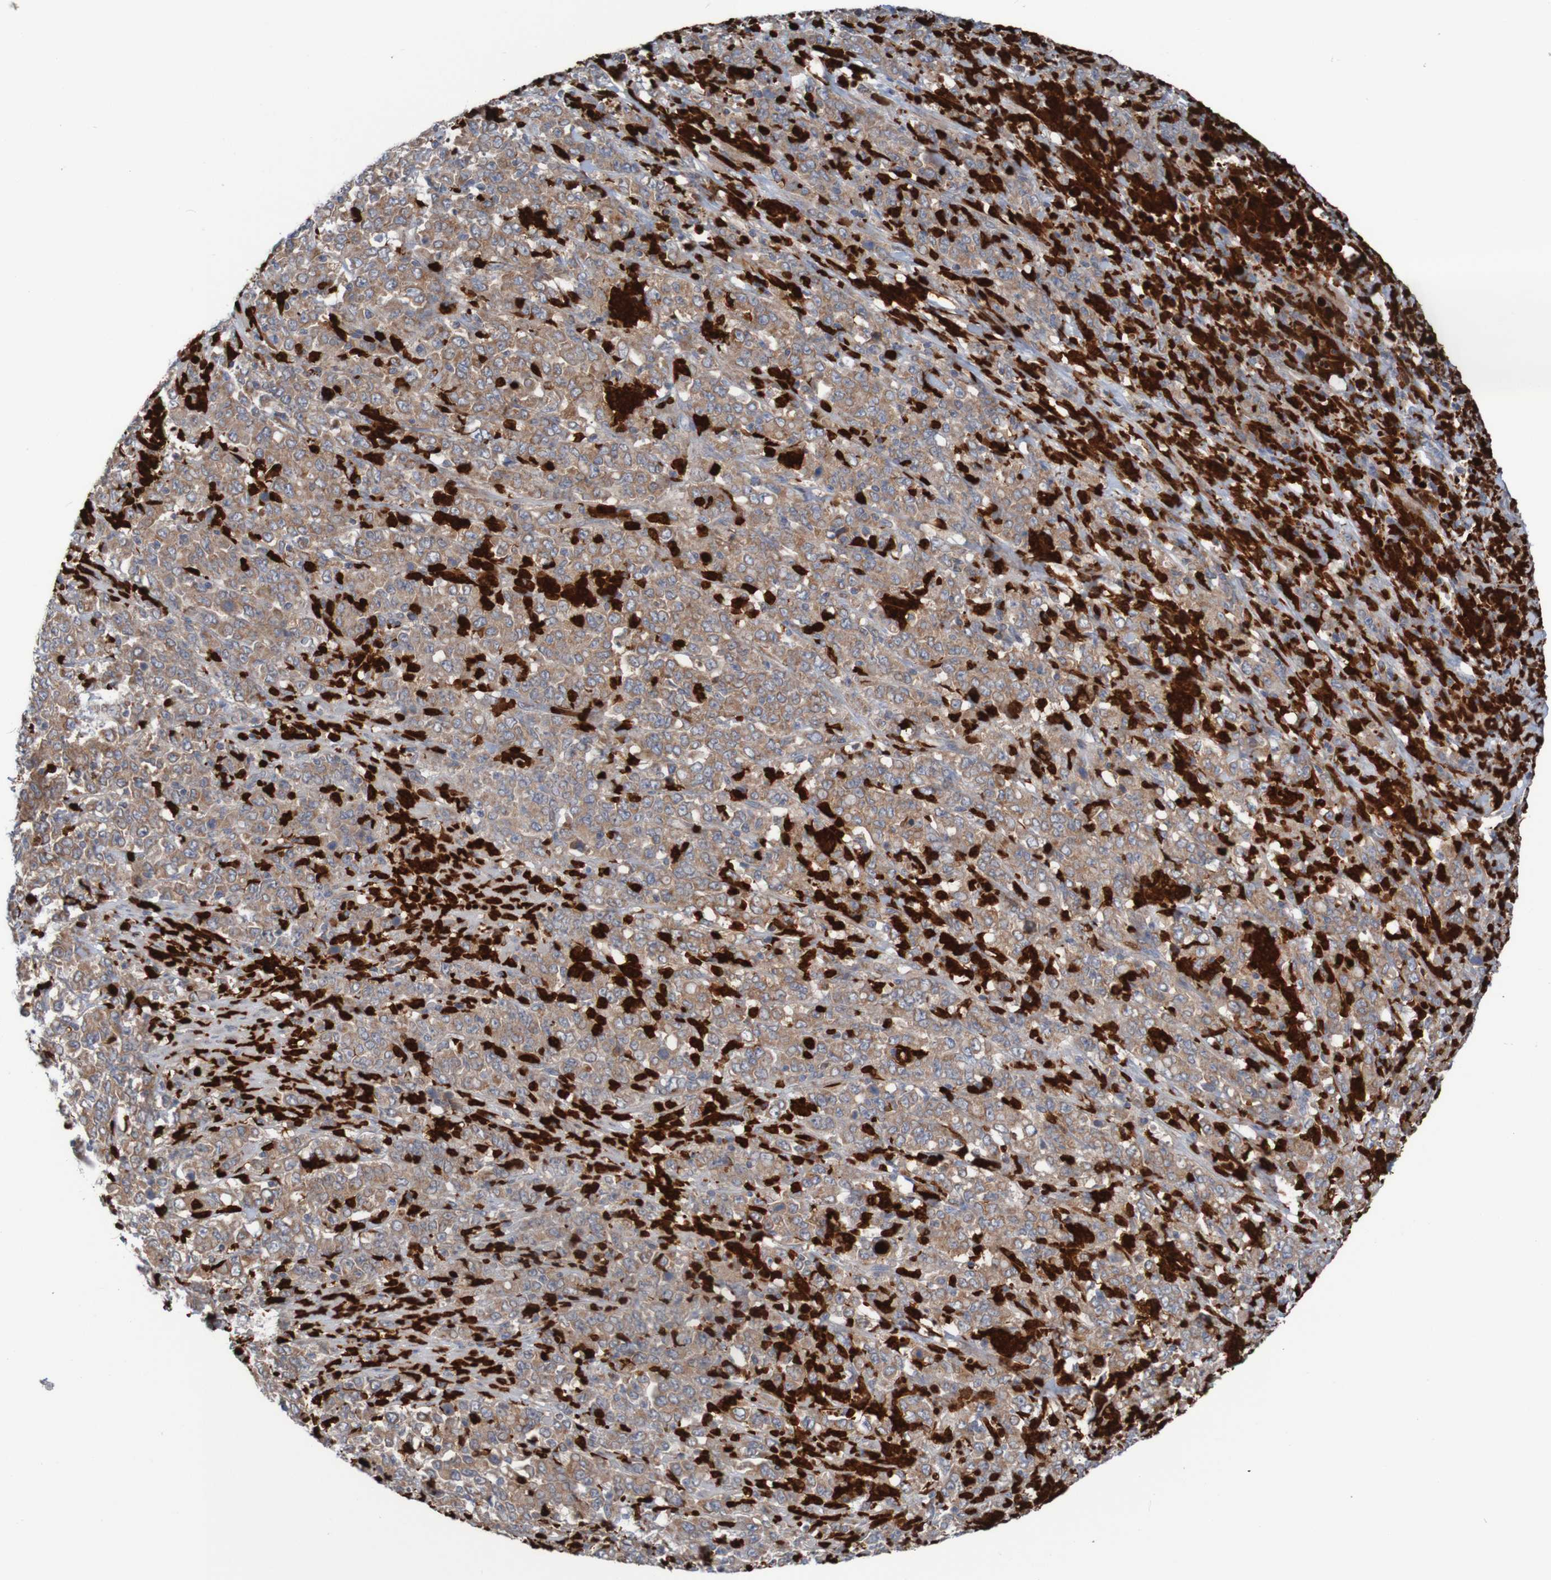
{"staining": {"intensity": "moderate", "quantity": ">75%", "location": "cytoplasmic/membranous"}, "tissue": "stomach cancer", "cell_type": "Tumor cells", "image_type": "cancer", "snomed": [{"axis": "morphology", "description": "Adenocarcinoma, NOS"}, {"axis": "topography", "description": "Stomach, lower"}], "caption": "Stomach cancer tissue demonstrates moderate cytoplasmic/membranous positivity in about >75% of tumor cells", "gene": "PARP4", "patient": {"sex": "female", "age": 71}}